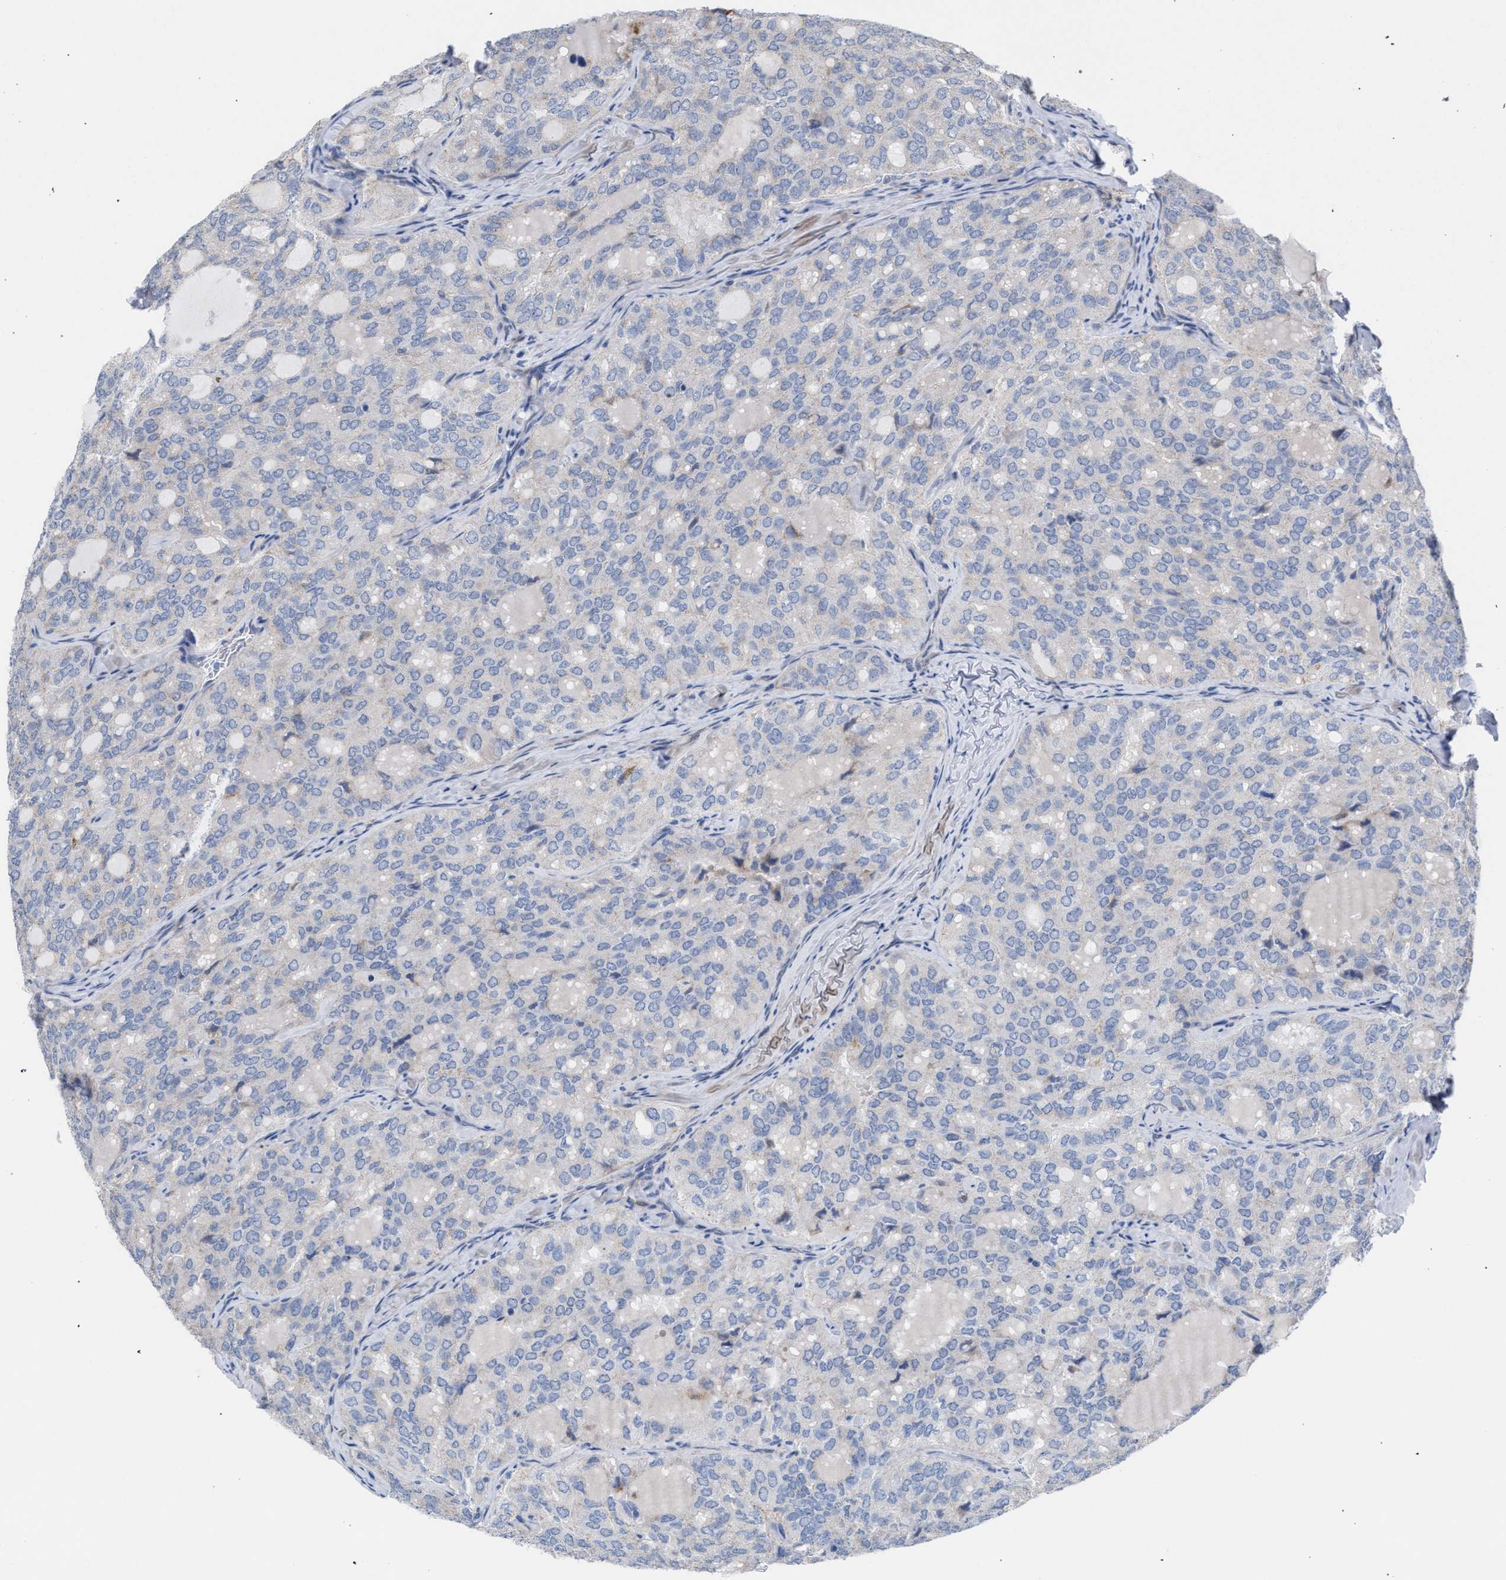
{"staining": {"intensity": "negative", "quantity": "none", "location": "none"}, "tissue": "thyroid cancer", "cell_type": "Tumor cells", "image_type": "cancer", "snomed": [{"axis": "morphology", "description": "Follicular adenoma carcinoma, NOS"}, {"axis": "topography", "description": "Thyroid gland"}], "caption": "Immunohistochemistry of thyroid cancer exhibits no staining in tumor cells.", "gene": "RNF135", "patient": {"sex": "male", "age": 75}}